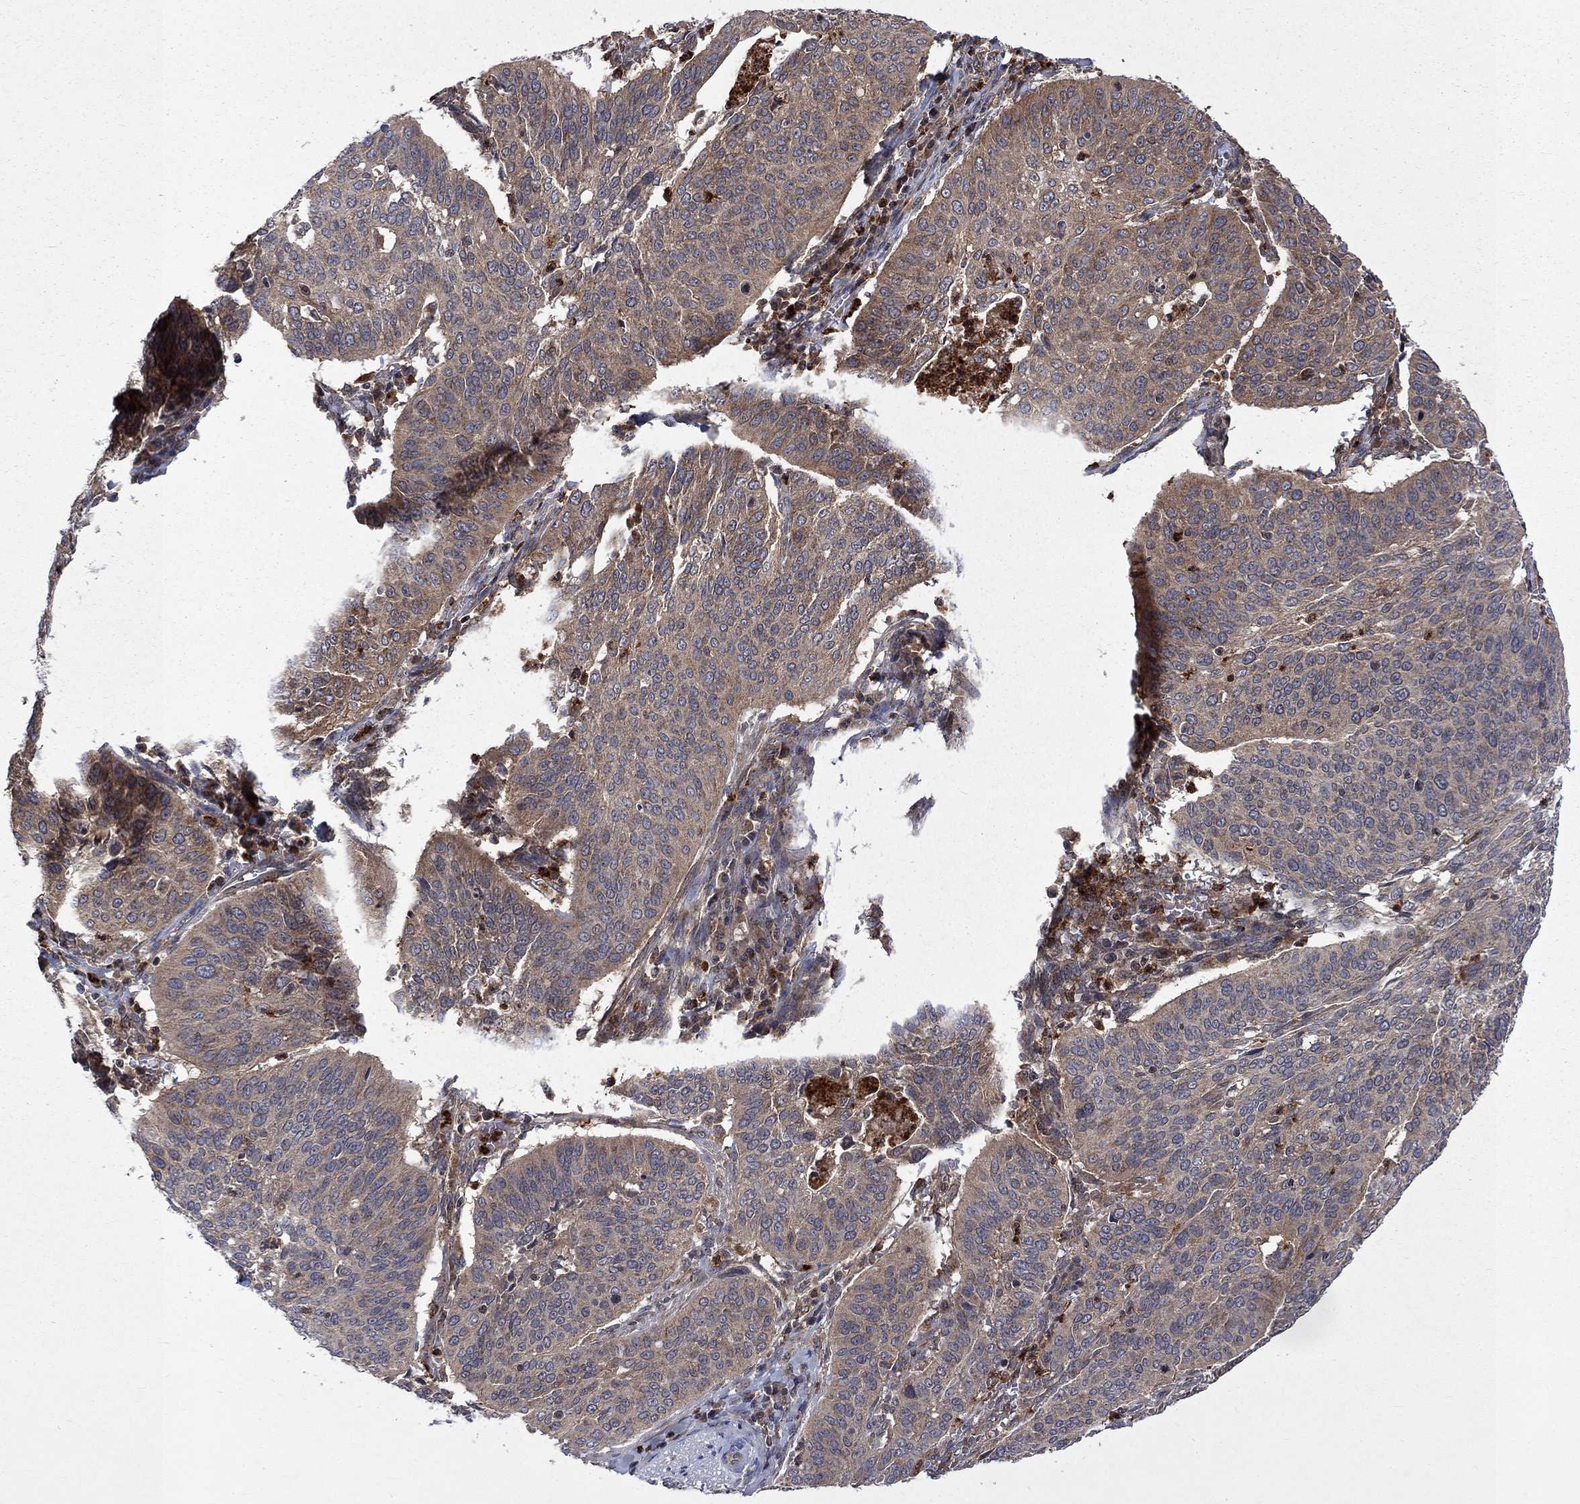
{"staining": {"intensity": "negative", "quantity": "none", "location": "none"}, "tissue": "cervical cancer", "cell_type": "Tumor cells", "image_type": "cancer", "snomed": [{"axis": "morphology", "description": "Normal tissue, NOS"}, {"axis": "morphology", "description": "Squamous cell carcinoma, NOS"}, {"axis": "topography", "description": "Cervix"}], "caption": "Immunohistochemistry (IHC) of human cervical cancer shows no positivity in tumor cells.", "gene": "TMEM33", "patient": {"sex": "female", "age": 39}}